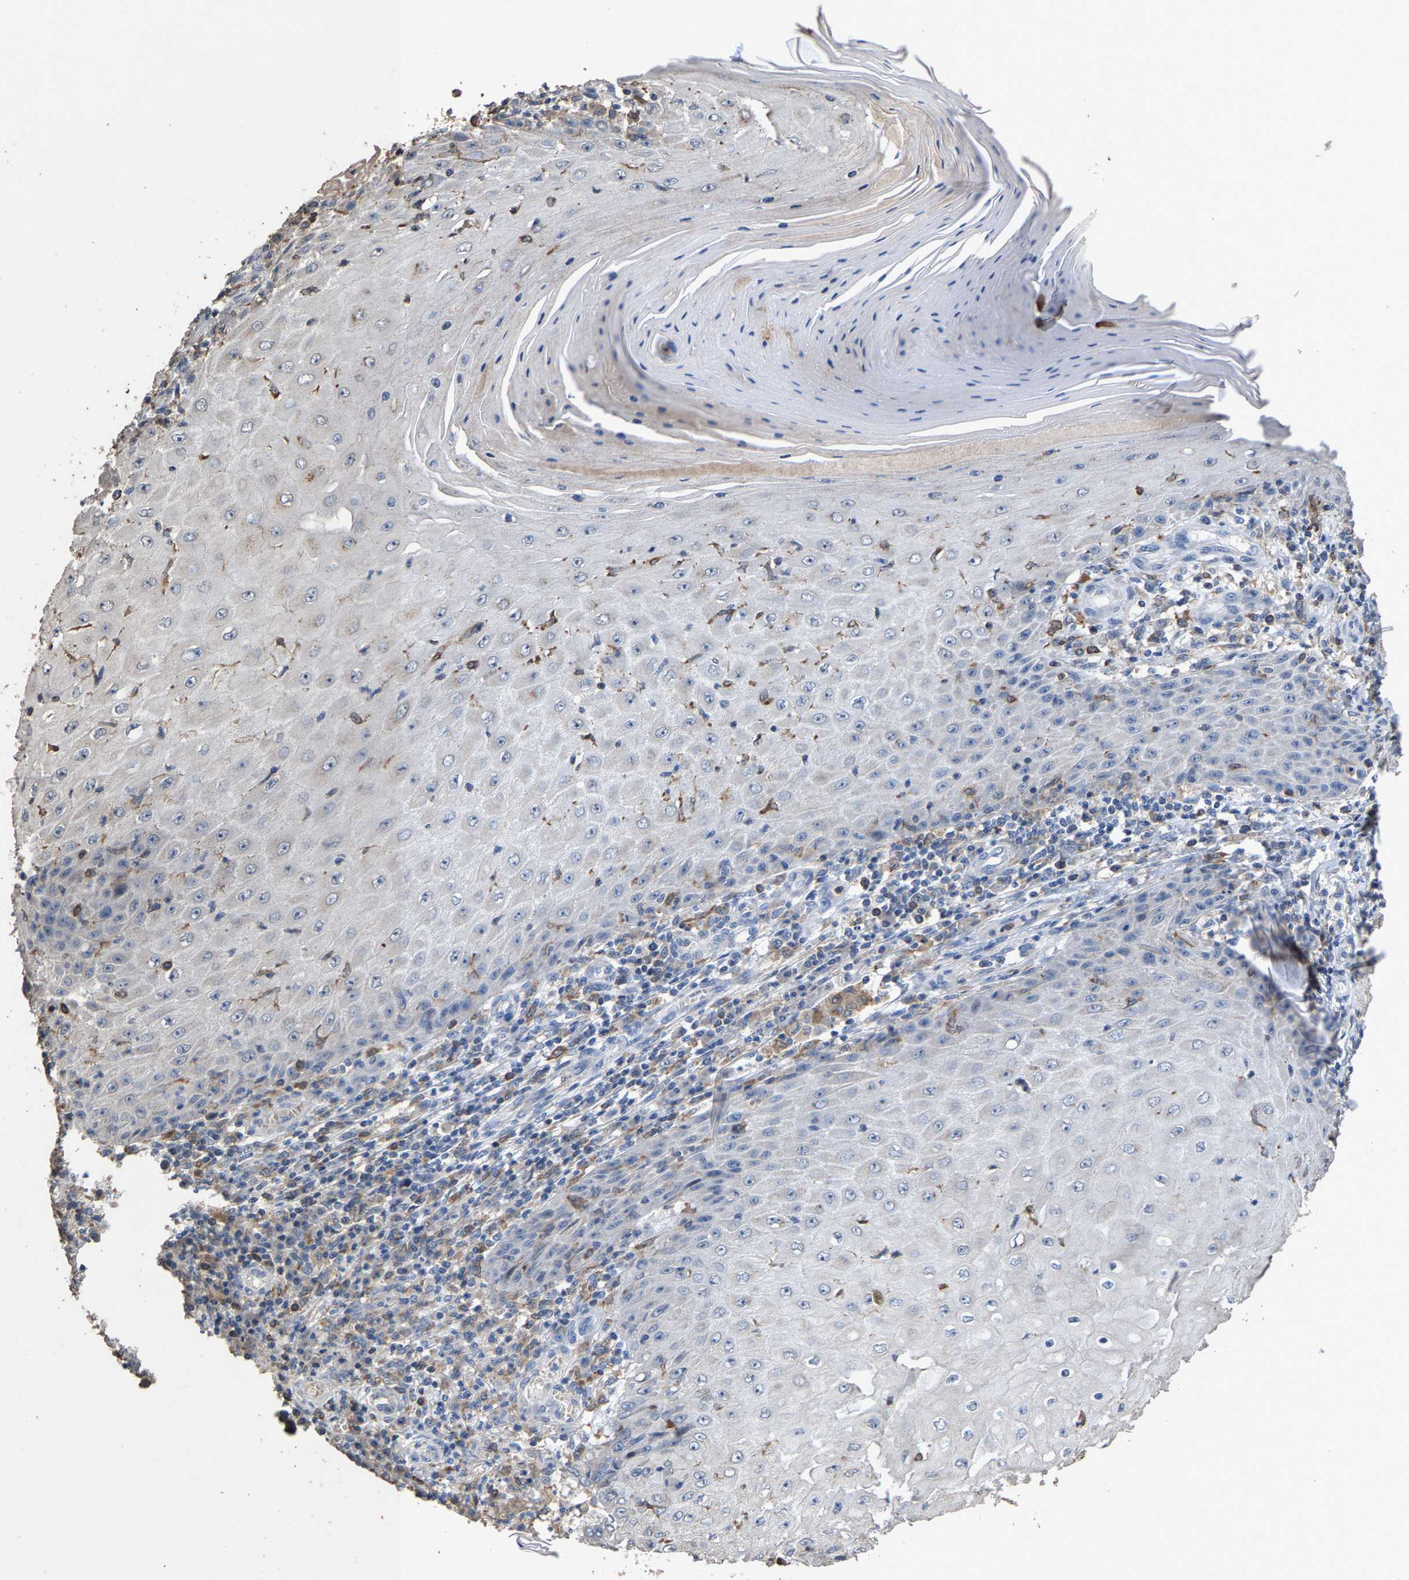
{"staining": {"intensity": "negative", "quantity": "none", "location": "none"}, "tissue": "skin cancer", "cell_type": "Tumor cells", "image_type": "cancer", "snomed": [{"axis": "morphology", "description": "Squamous cell carcinoma, NOS"}, {"axis": "topography", "description": "Skin"}], "caption": "Photomicrograph shows no significant protein expression in tumor cells of skin cancer (squamous cell carcinoma).", "gene": "TDRKH", "patient": {"sex": "female", "age": 73}}